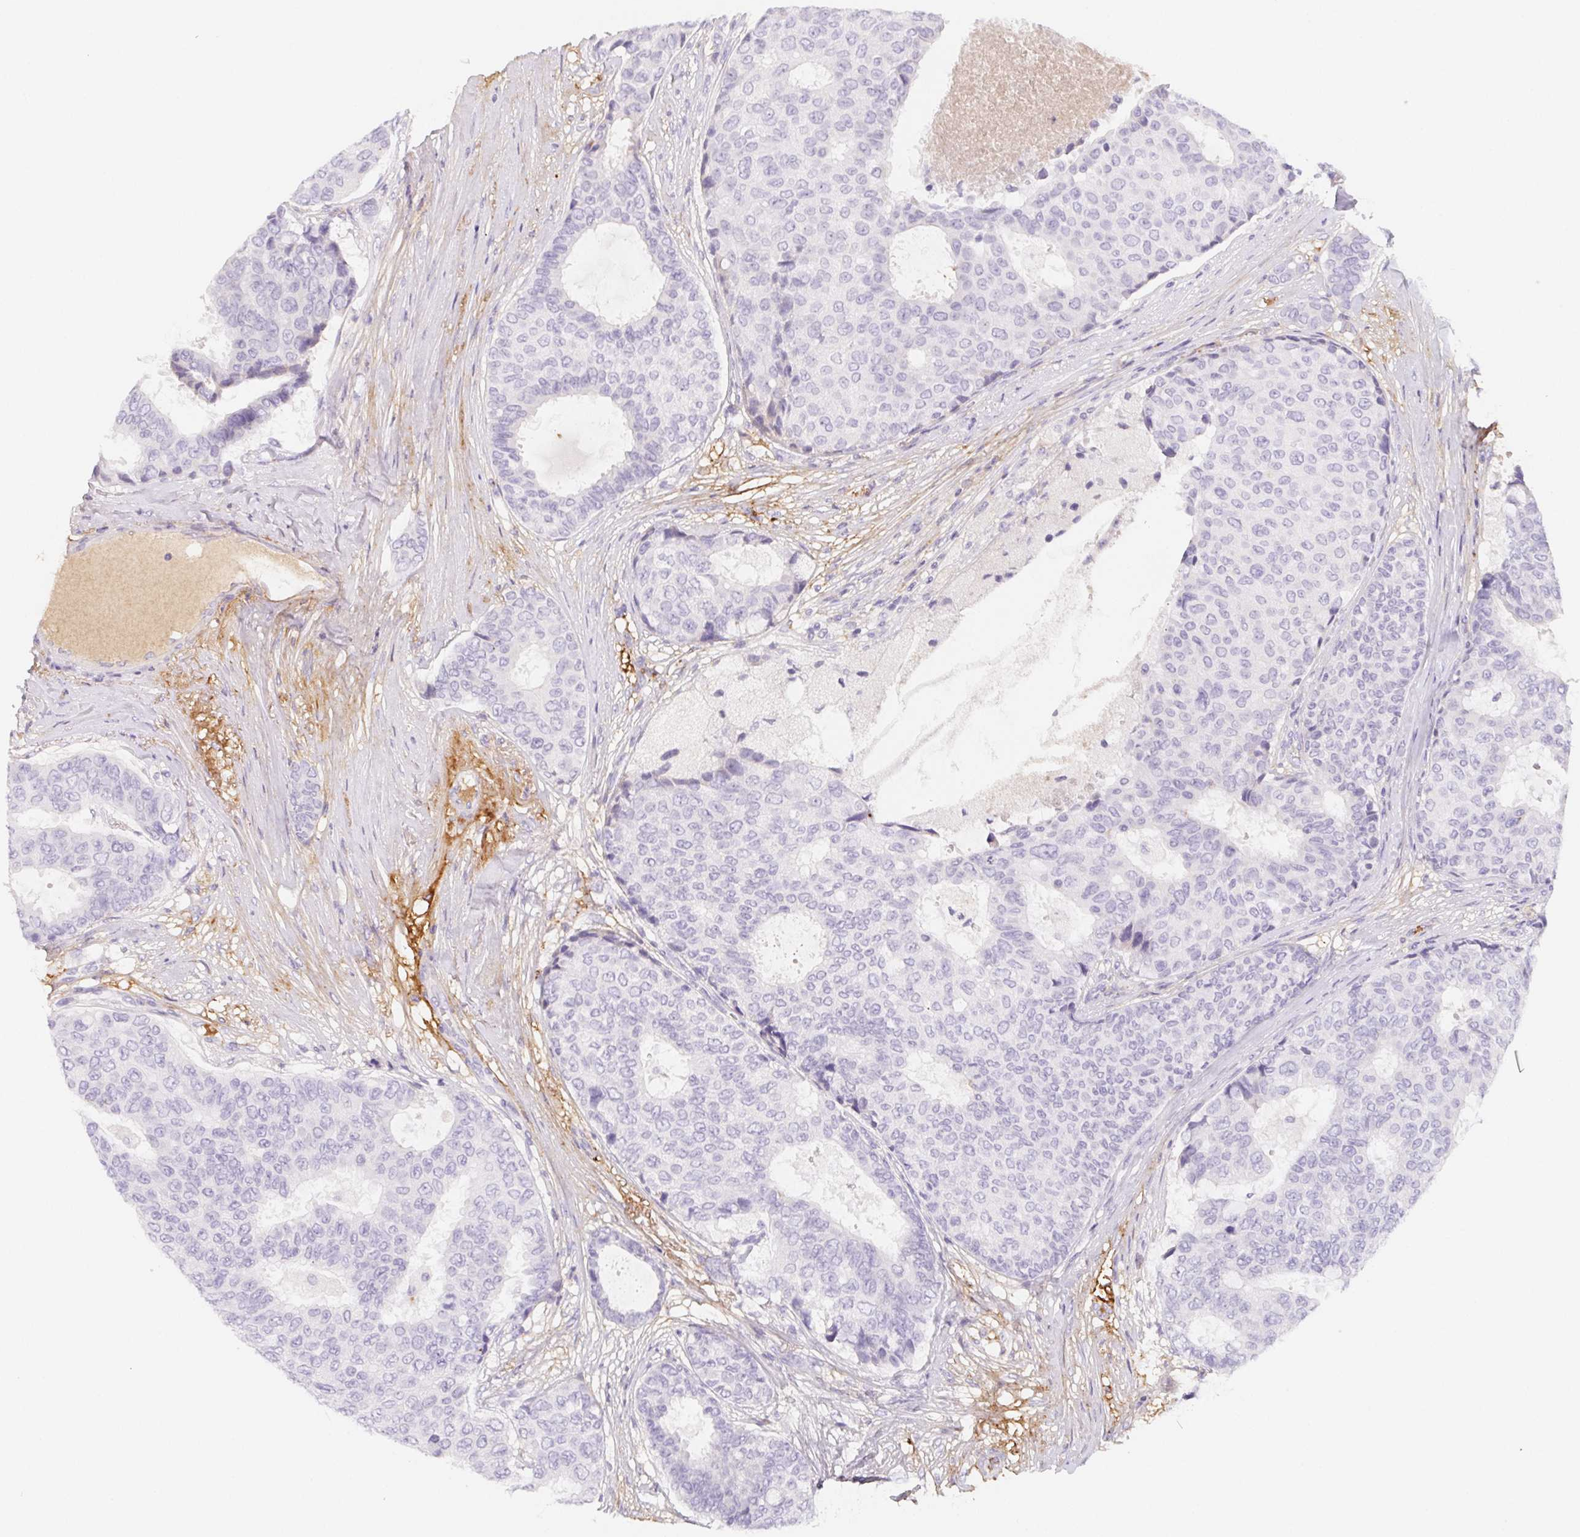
{"staining": {"intensity": "negative", "quantity": "none", "location": "none"}, "tissue": "breast cancer", "cell_type": "Tumor cells", "image_type": "cancer", "snomed": [{"axis": "morphology", "description": "Duct carcinoma"}, {"axis": "topography", "description": "Breast"}], "caption": "Histopathology image shows no significant protein expression in tumor cells of intraductal carcinoma (breast).", "gene": "ITIH2", "patient": {"sex": "female", "age": 75}}